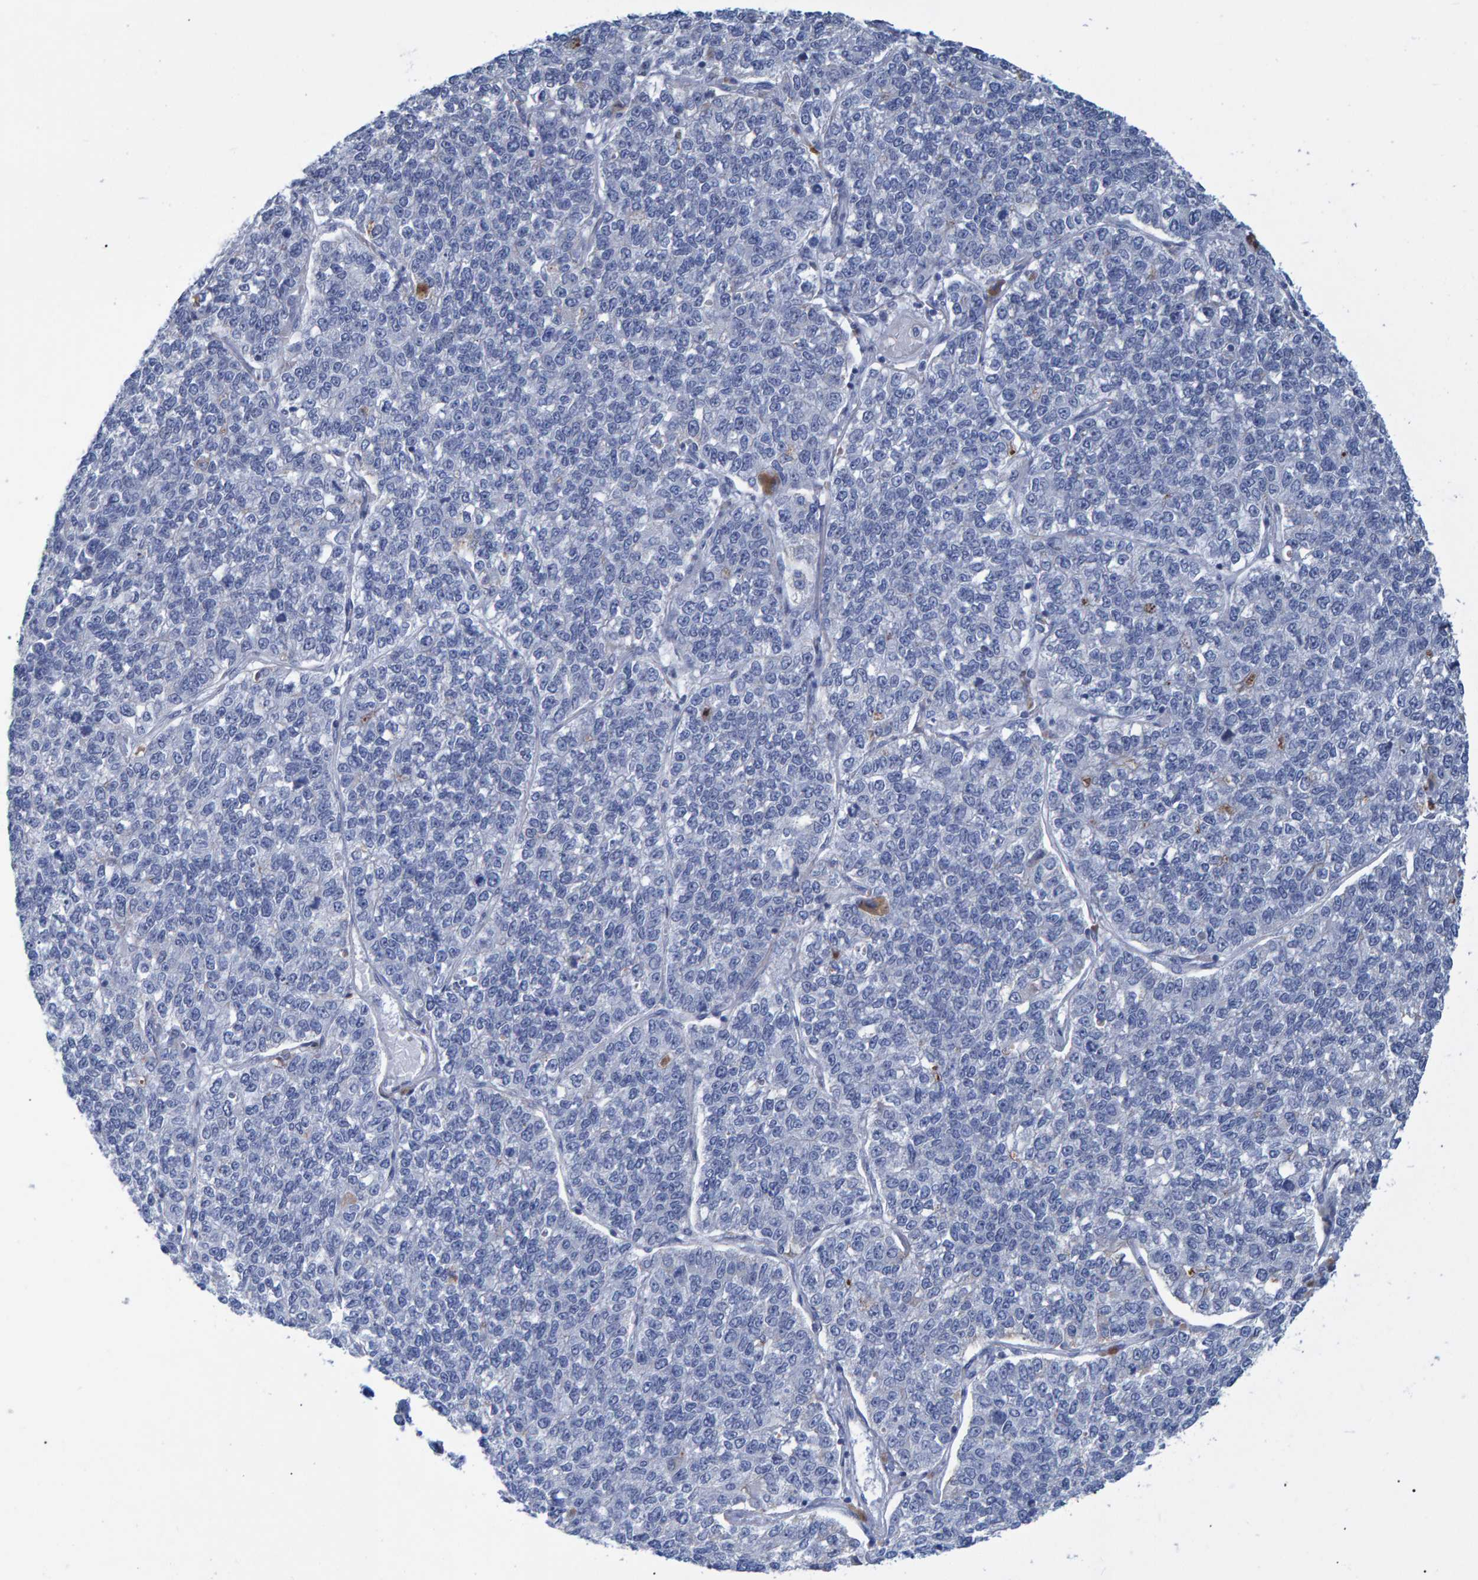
{"staining": {"intensity": "negative", "quantity": "none", "location": "none"}, "tissue": "lung cancer", "cell_type": "Tumor cells", "image_type": "cancer", "snomed": [{"axis": "morphology", "description": "Adenocarcinoma, NOS"}, {"axis": "topography", "description": "Lung"}], "caption": "The image displays no significant expression in tumor cells of lung adenocarcinoma.", "gene": "PROCA1", "patient": {"sex": "male", "age": 49}}